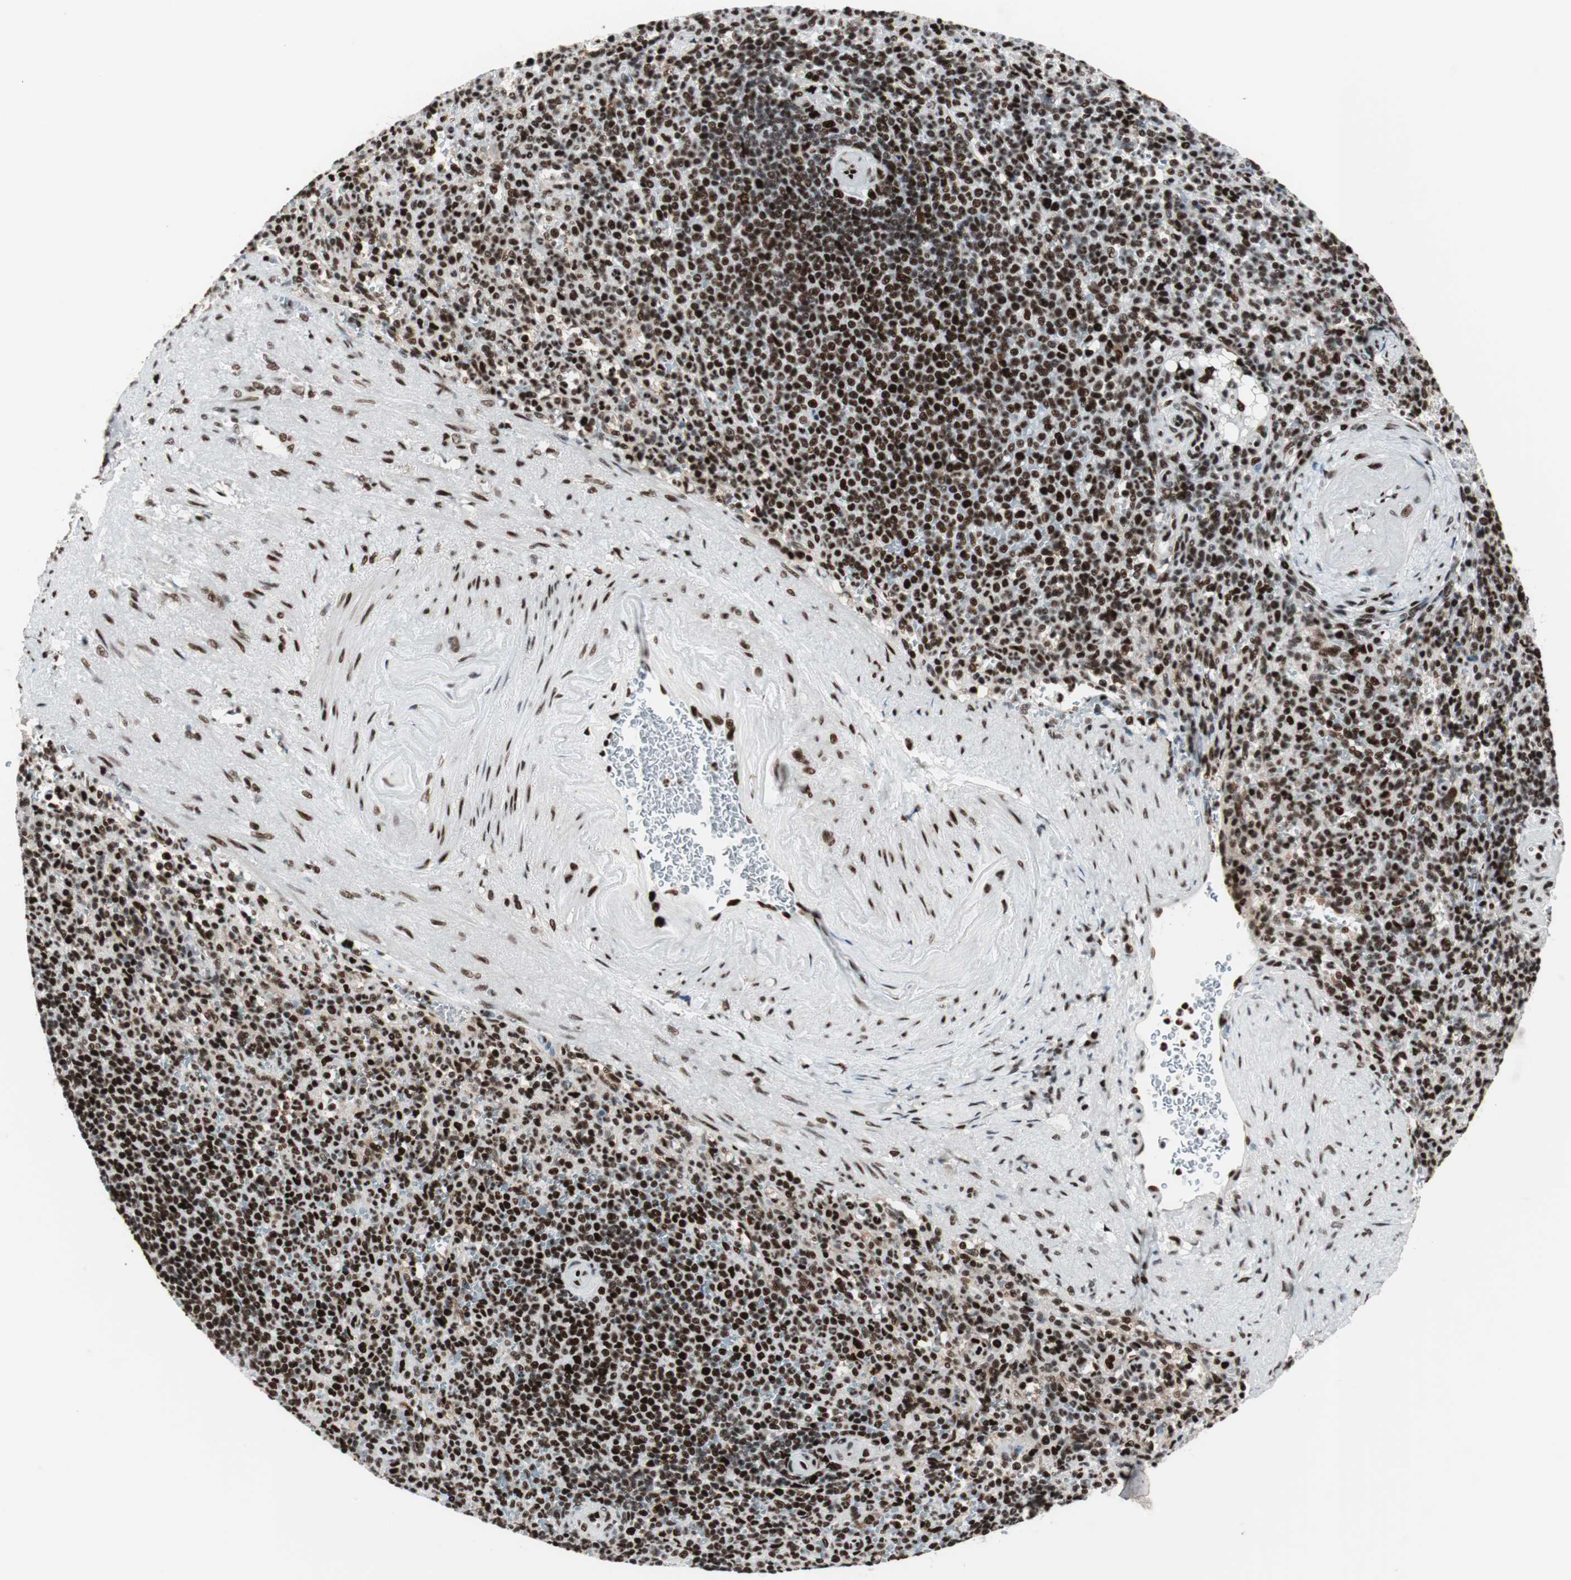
{"staining": {"intensity": "strong", "quantity": ">75%", "location": "nuclear"}, "tissue": "spleen", "cell_type": "Cells in red pulp", "image_type": "normal", "snomed": [{"axis": "morphology", "description": "Normal tissue, NOS"}, {"axis": "topography", "description": "Spleen"}], "caption": "IHC (DAB) staining of benign spleen shows strong nuclear protein expression in about >75% of cells in red pulp. (Brightfield microscopy of DAB IHC at high magnification).", "gene": "PSME3", "patient": {"sex": "female", "age": 74}}